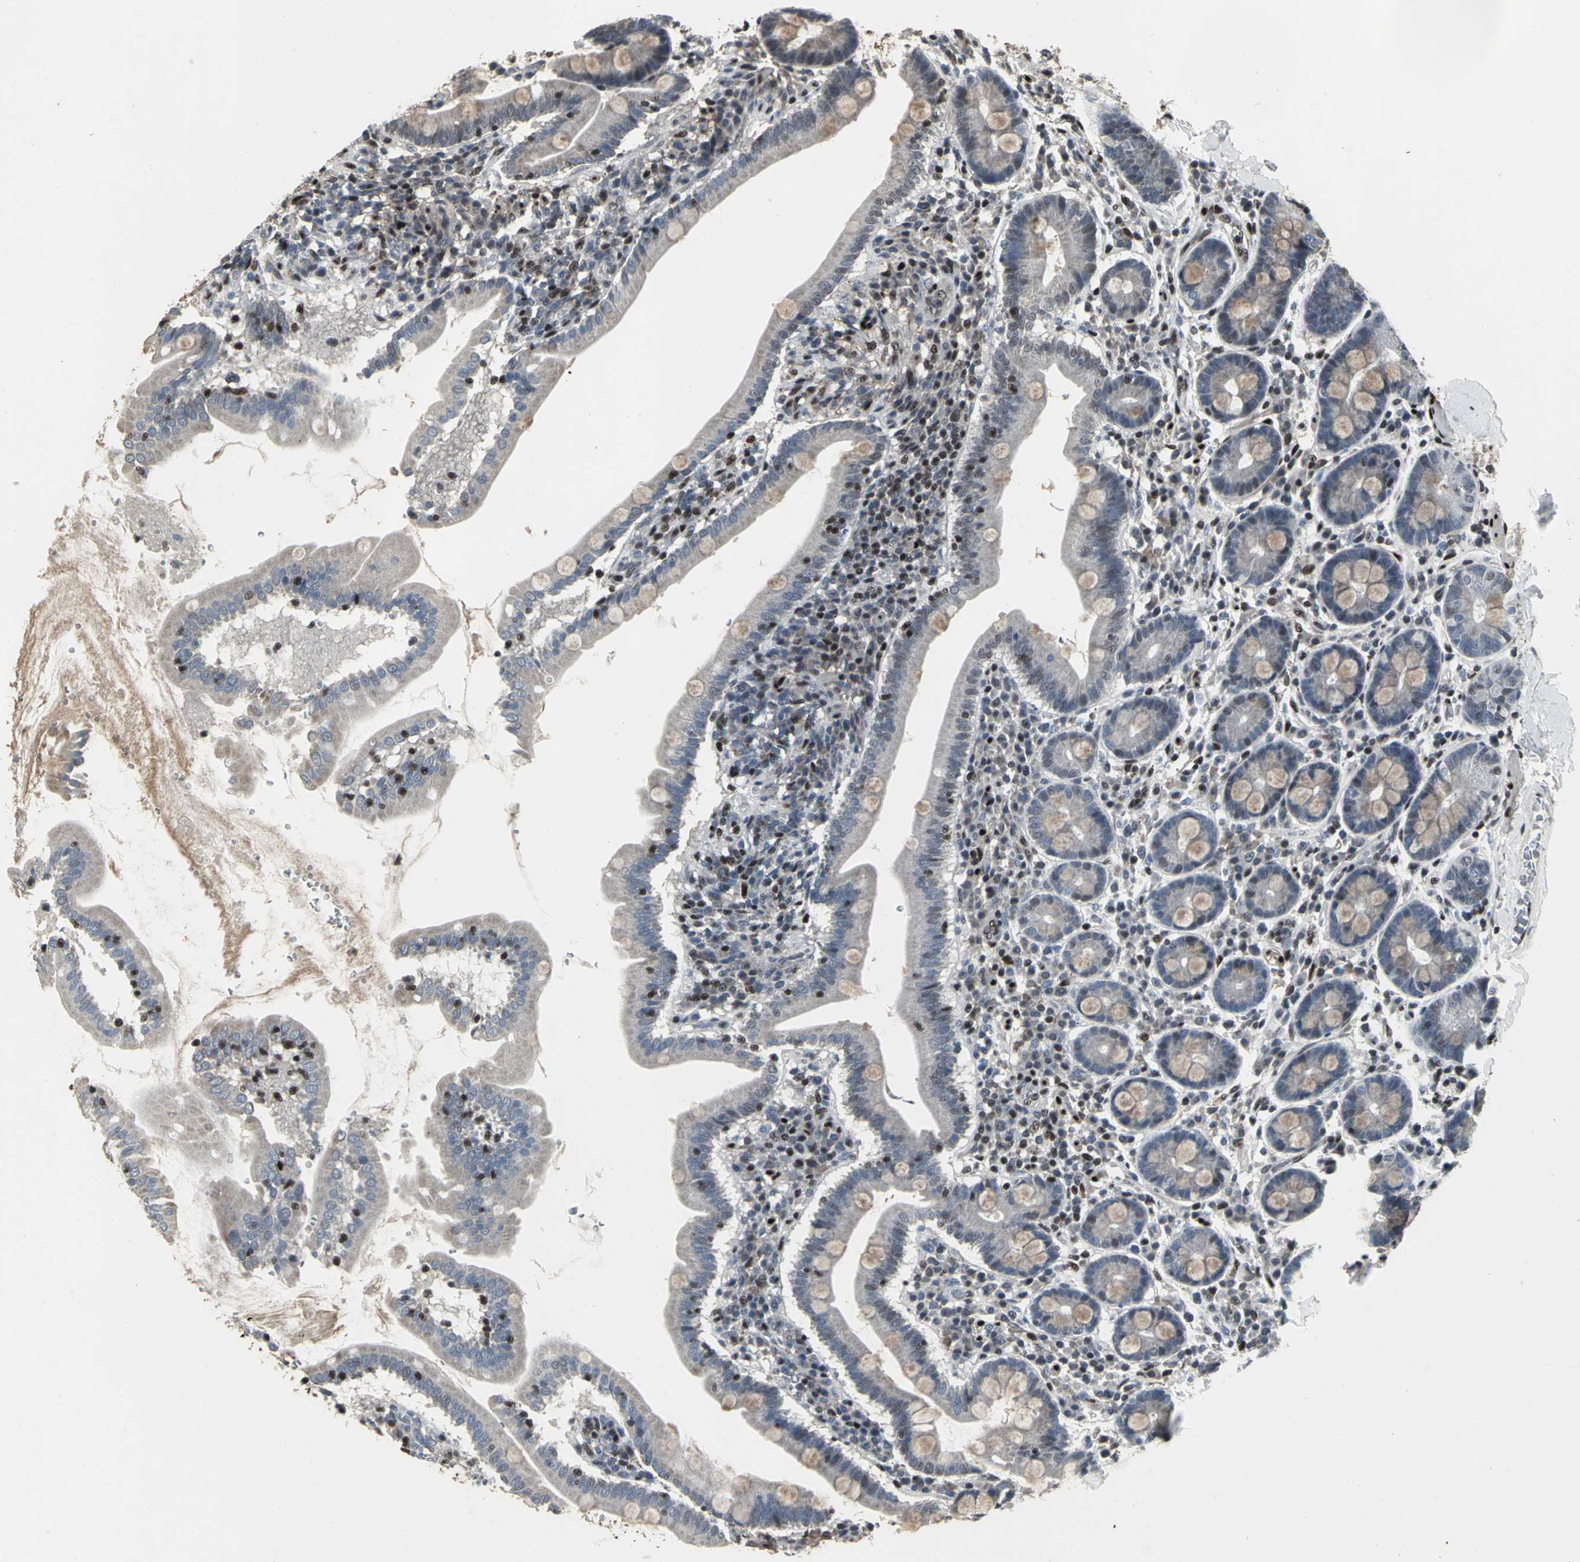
{"staining": {"intensity": "moderate", "quantity": "25%-75%", "location": "cytoplasmic/membranous,nuclear"}, "tissue": "duodenum", "cell_type": "Glandular cells", "image_type": "normal", "snomed": [{"axis": "morphology", "description": "Normal tissue, NOS"}, {"axis": "topography", "description": "Duodenum"}], "caption": "The micrograph reveals immunohistochemical staining of benign duodenum. There is moderate cytoplasmic/membranous,nuclear staining is appreciated in approximately 25%-75% of glandular cells.", "gene": "SRF", "patient": {"sex": "male", "age": 50}}